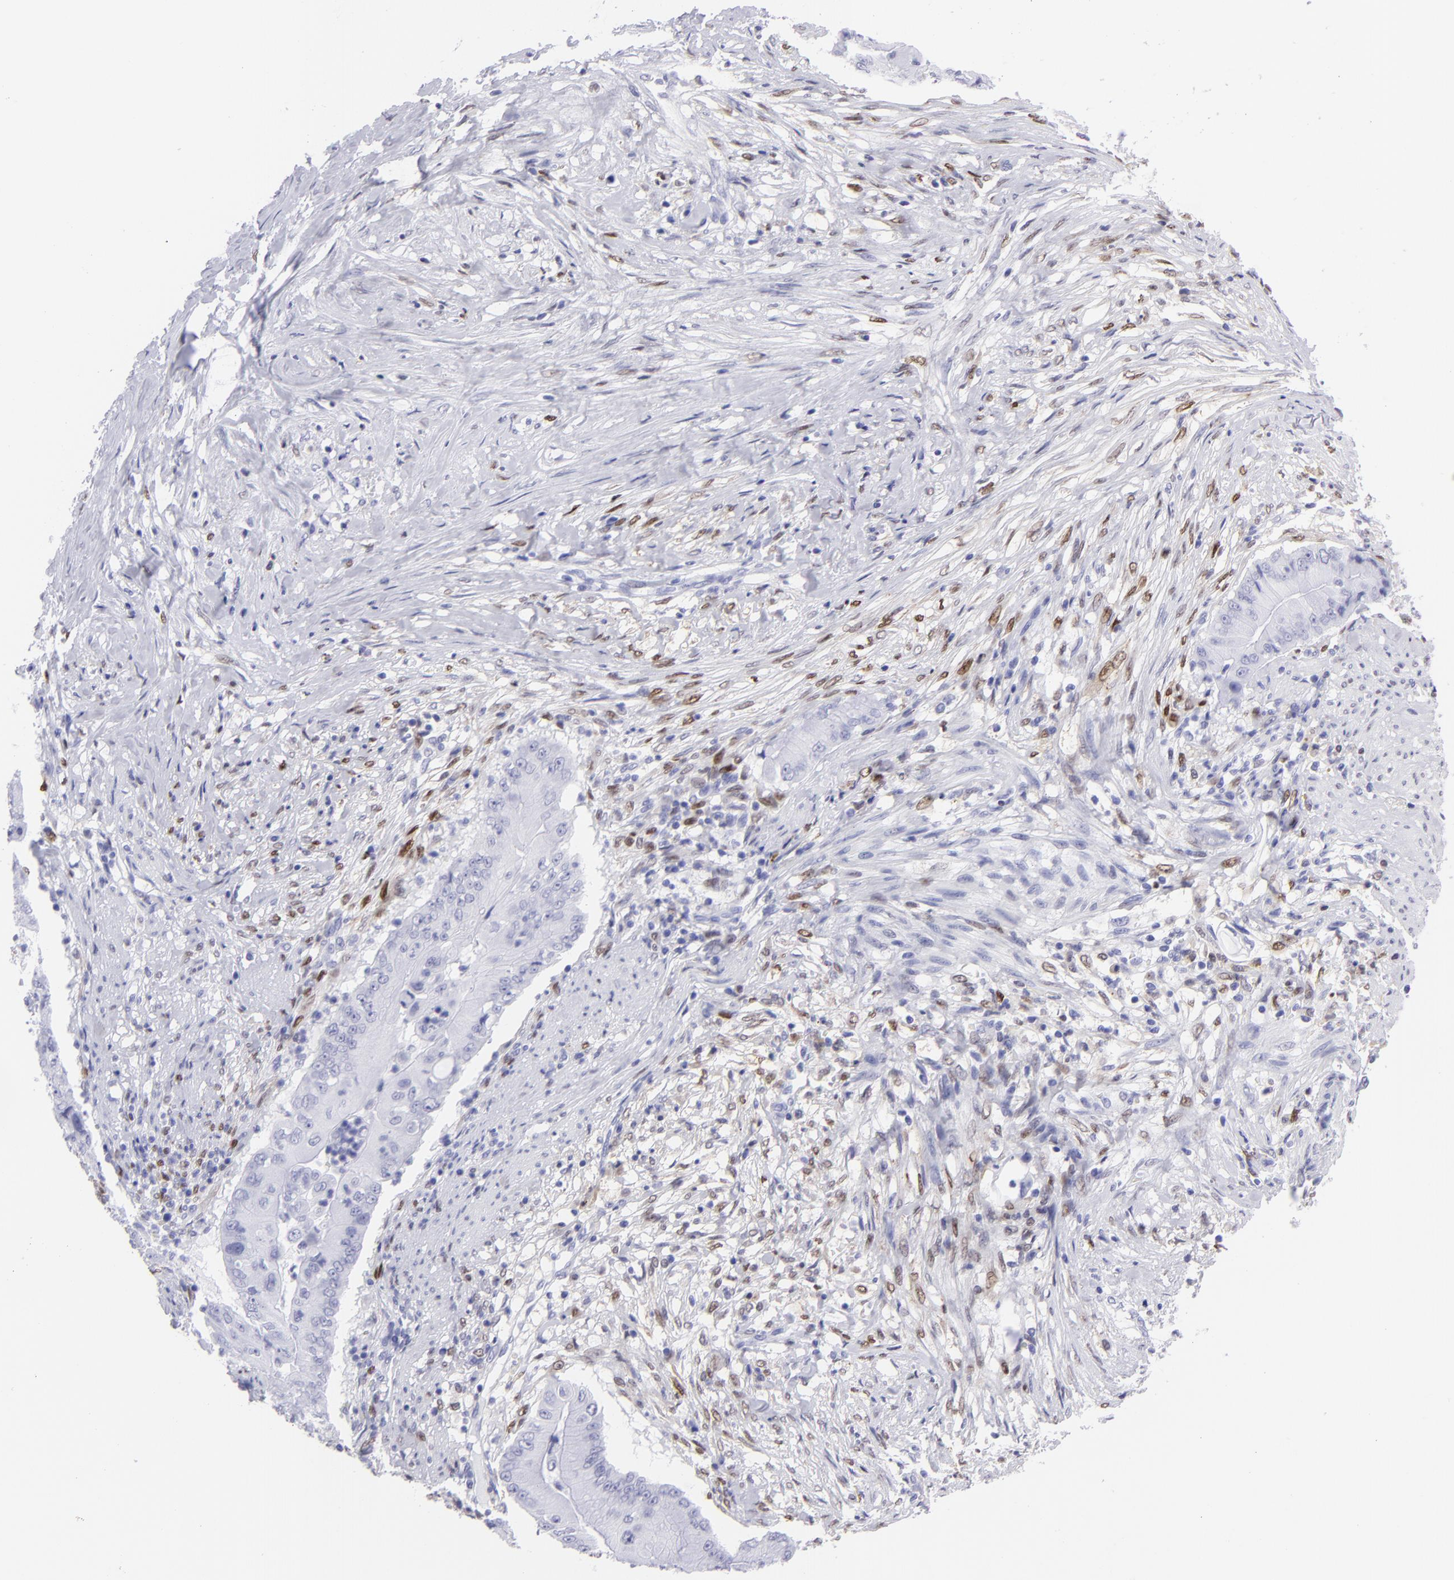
{"staining": {"intensity": "negative", "quantity": "none", "location": "none"}, "tissue": "pancreatic cancer", "cell_type": "Tumor cells", "image_type": "cancer", "snomed": [{"axis": "morphology", "description": "Adenocarcinoma, NOS"}, {"axis": "topography", "description": "Pancreas"}], "caption": "Tumor cells are negative for brown protein staining in adenocarcinoma (pancreatic).", "gene": "MITF", "patient": {"sex": "male", "age": 62}}